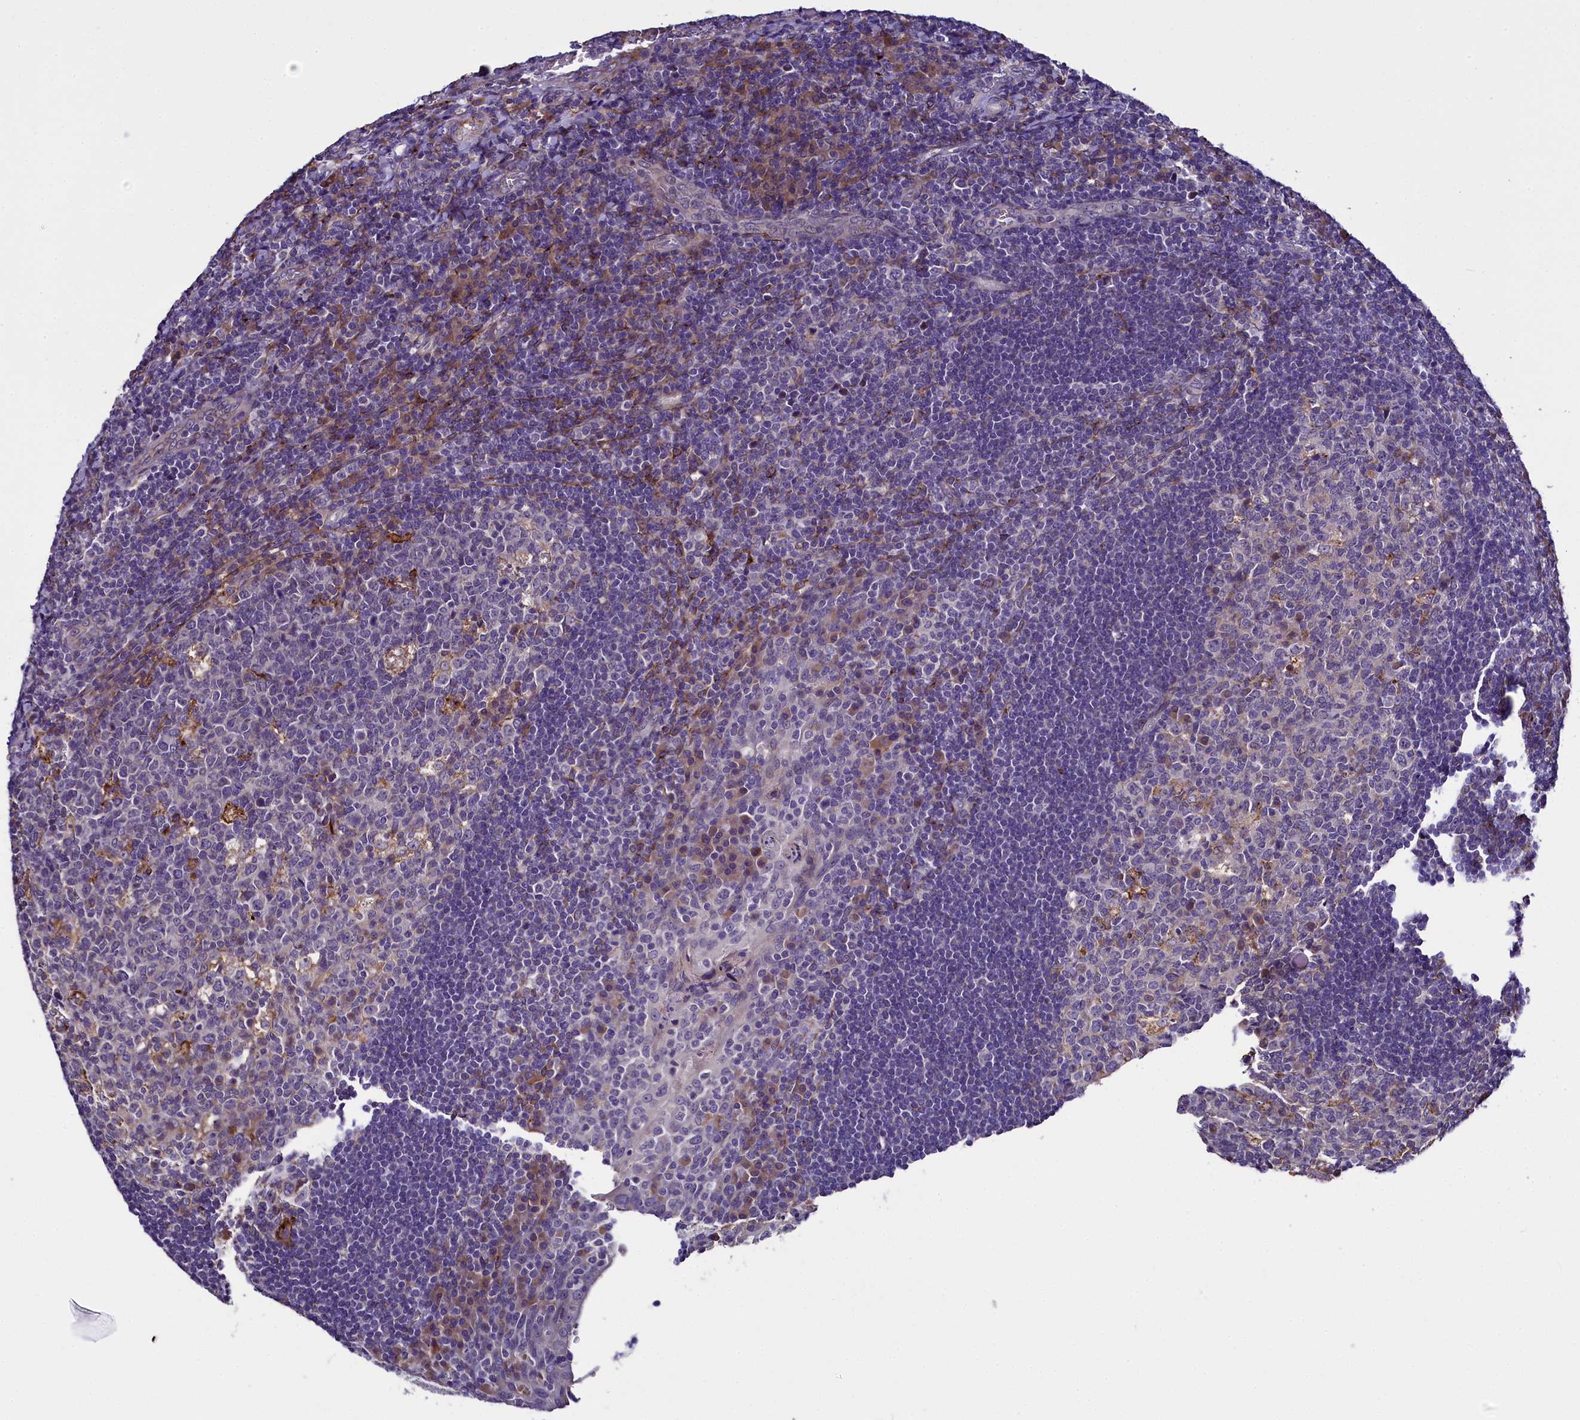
{"staining": {"intensity": "moderate", "quantity": "<25%", "location": "cytoplasmic/membranous"}, "tissue": "tonsil", "cell_type": "Germinal center cells", "image_type": "normal", "snomed": [{"axis": "morphology", "description": "Normal tissue, NOS"}, {"axis": "topography", "description": "Tonsil"}], "caption": "Immunohistochemical staining of unremarkable human tonsil reveals <25% levels of moderate cytoplasmic/membranous protein positivity in approximately <25% of germinal center cells.", "gene": "MRC2", "patient": {"sex": "male", "age": 17}}